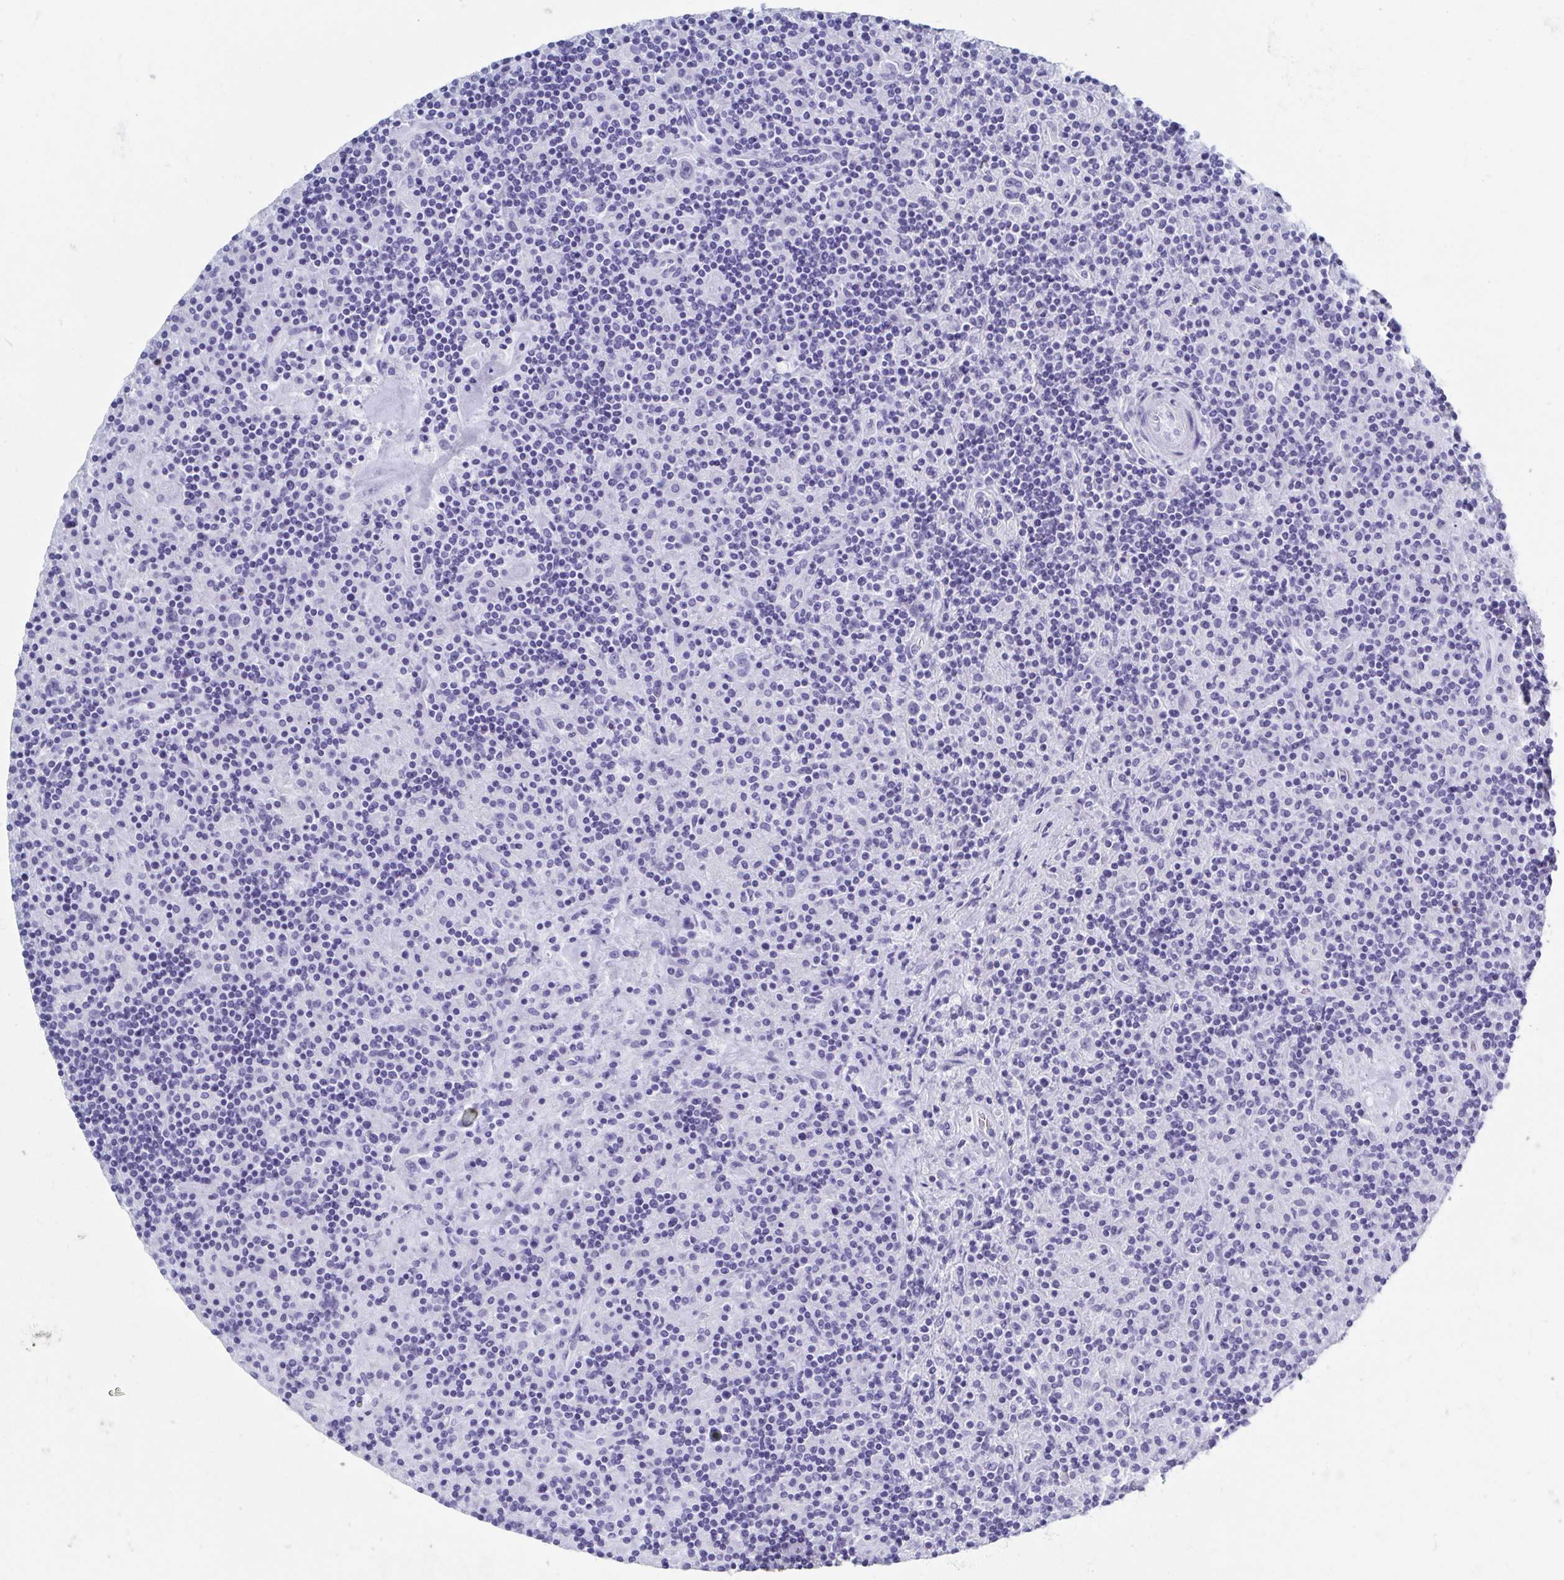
{"staining": {"intensity": "negative", "quantity": "none", "location": "none"}, "tissue": "lymphoma", "cell_type": "Tumor cells", "image_type": "cancer", "snomed": [{"axis": "morphology", "description": "Hodgkin's disease, NOS"}, {"axis": "topography", "description": "Lymph node"}], "caption": "Immunohistochemistry (IHC) micrograph of neoplastic tissue: human Hodgkin's disease stained with DAB reveals no significant protein staining in tumor cells. Brightfield microscopy of immunohistochemistry stained with DAB (brown) and hematoxylin (blue), captured at high magnification.", "gene": "C10orf53", "patient": {"sex": "male", "age": 70}}